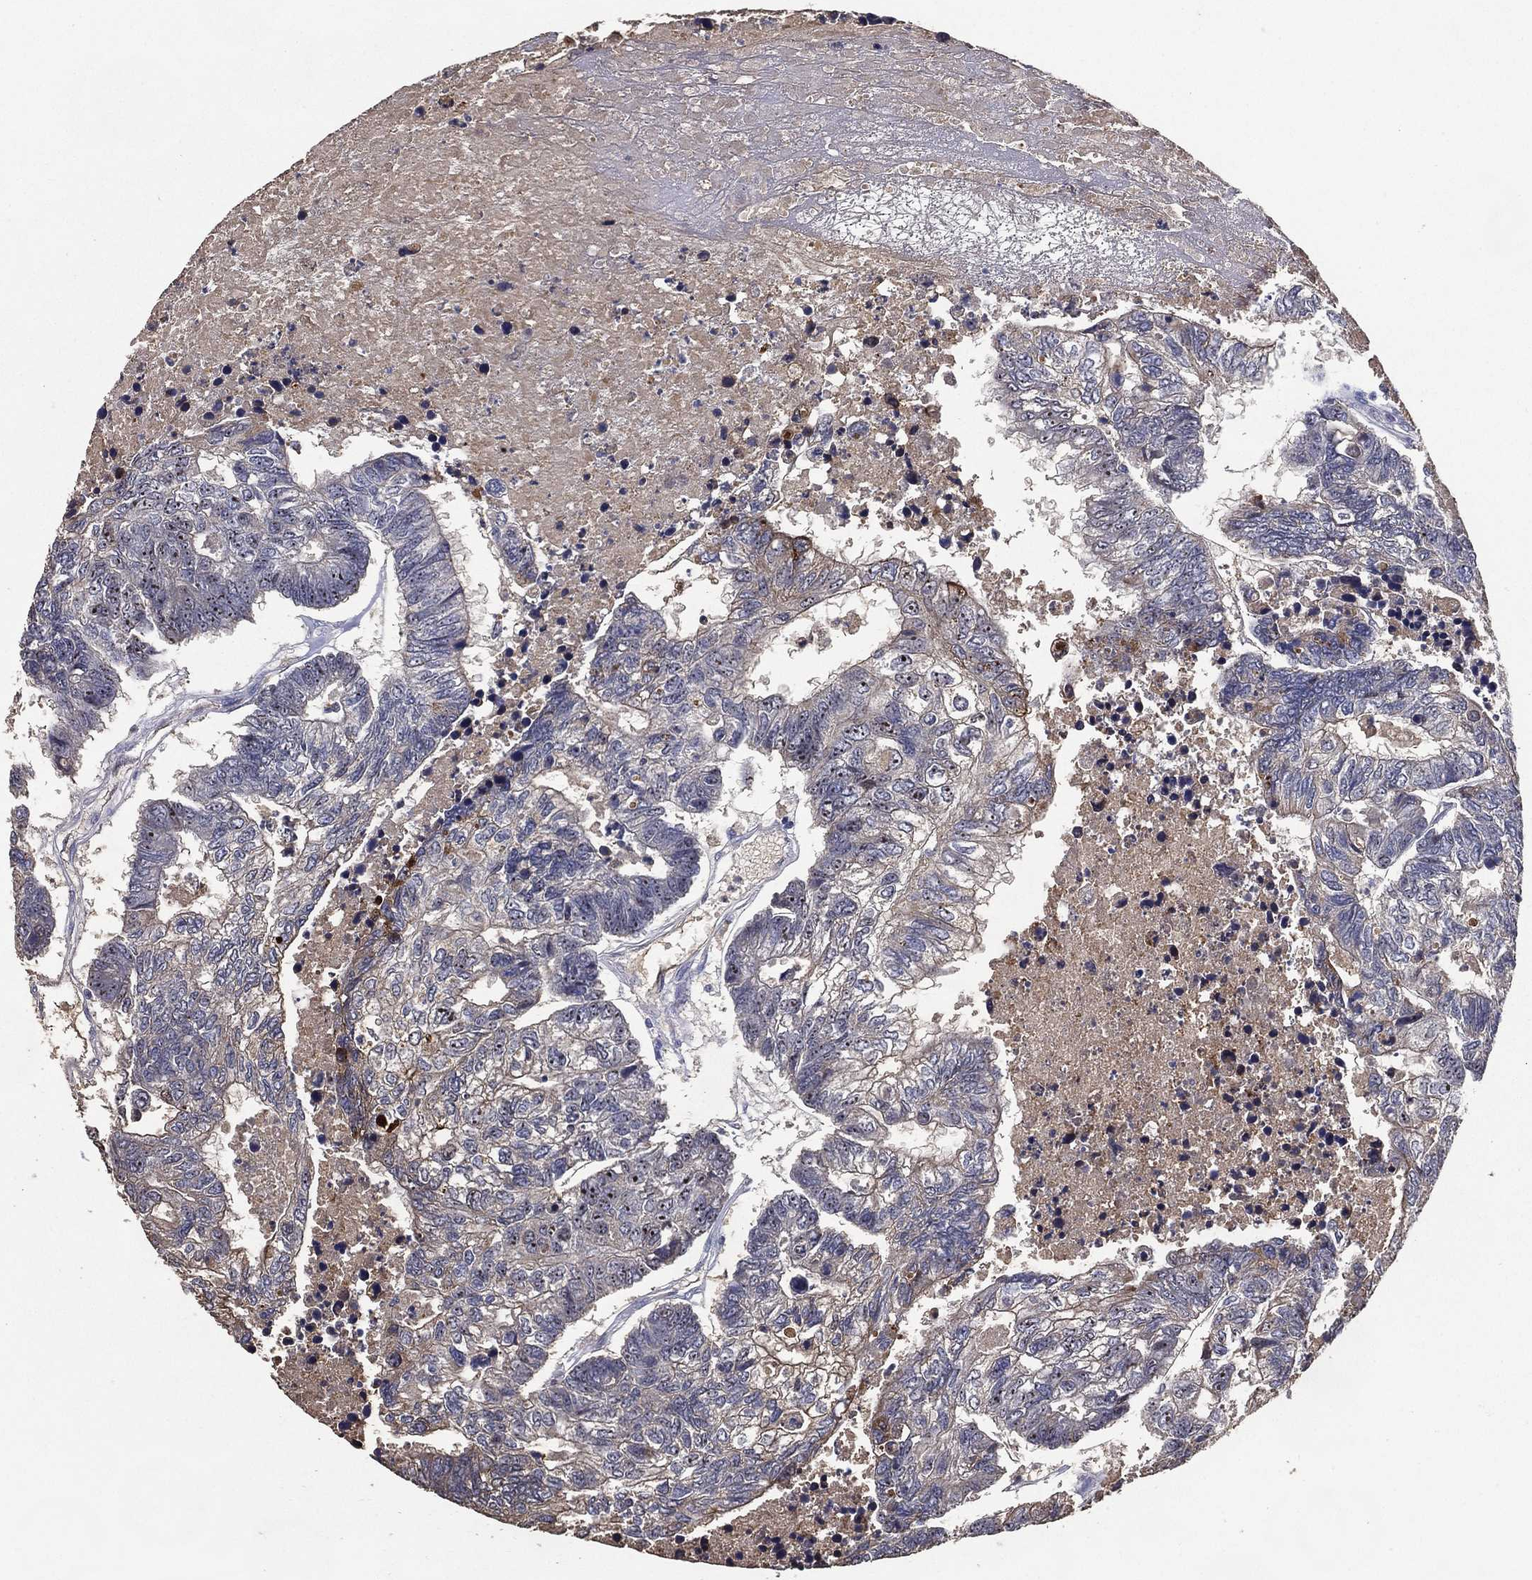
{"staining": {"intensity": "negative", "quantity": "none", "location": "none"}, "tissue": "colorectal cancer", "cell_type": "Tumor cells", "image_type": "cancer", "snomed": [{"axis": "morphology", "description": "Adenocarcinoma, NOS"}, {"axis": "topography", "description": "Colon"}], "caption": "IHC micrograph of neoplastic tissue: colorectal adenocarcinoma stained with DAB displays no significant protein expression in tumor cells.", "gene": "EFNA1", "patient": {"sex": "female", "age": 48}}